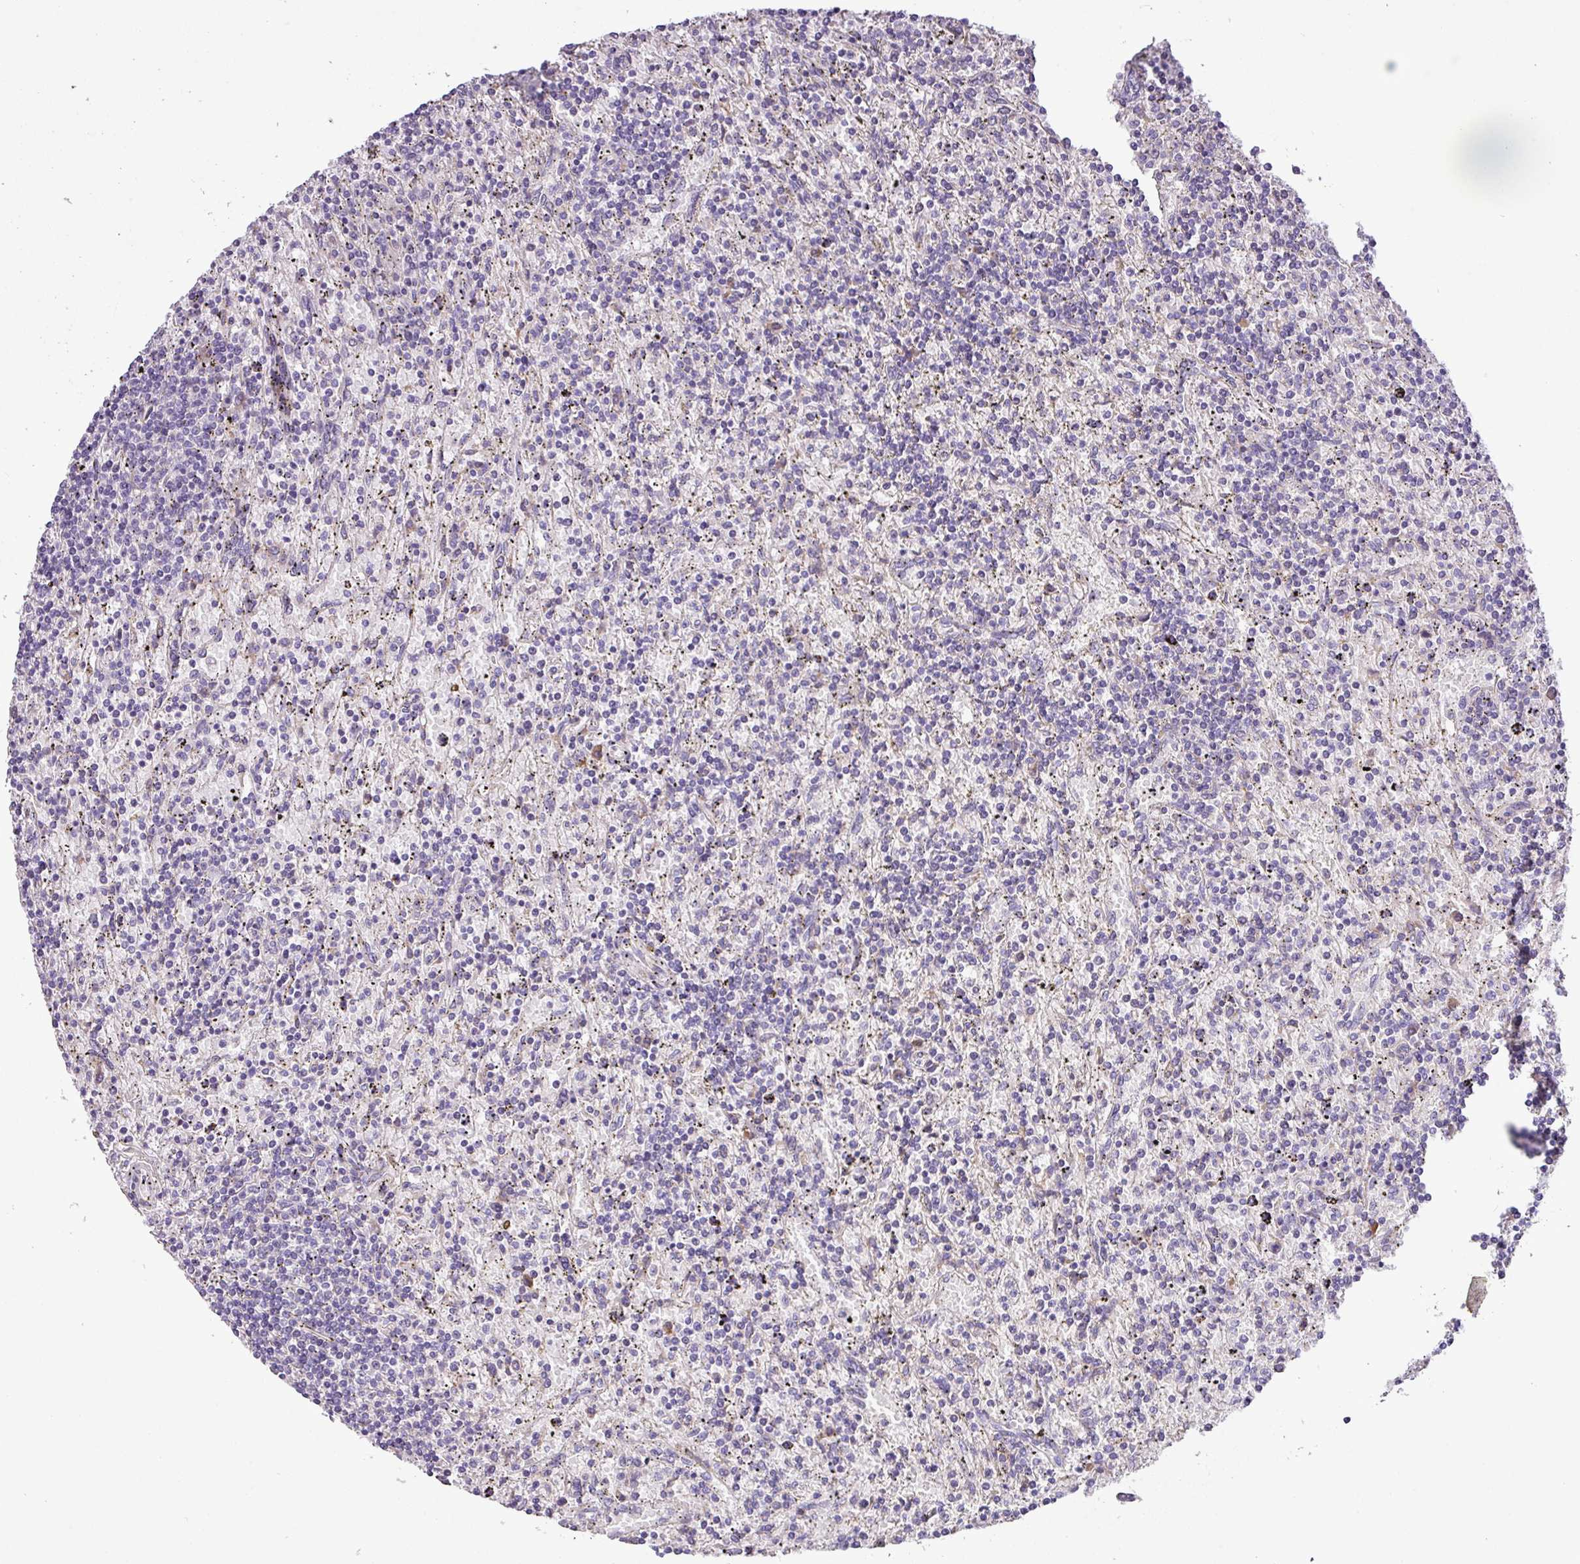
{"staining": {"intensity": "negative", "quantity": "none", "location": "none"}, "tissue": "lymphoma", "cell_type": "Tumor cells", "image_type": "cancer", "snomed": [{"axis": "morphology", "description": "Malignant lymphoma, non-Hodgkin's type, Low grade"}, {"axis": "topography", "description": "Spleen"}], "caption": "An IHC histopathology image of malignant lymphoma, non-Hodgkin's type (low-grade) is shown. There is no staining in tumor cells of malignant lymphoma, non-Hodgkin's type (low-grade).", "gene": "MOCS3", "patient": {"sex": "male", "age": 76}}